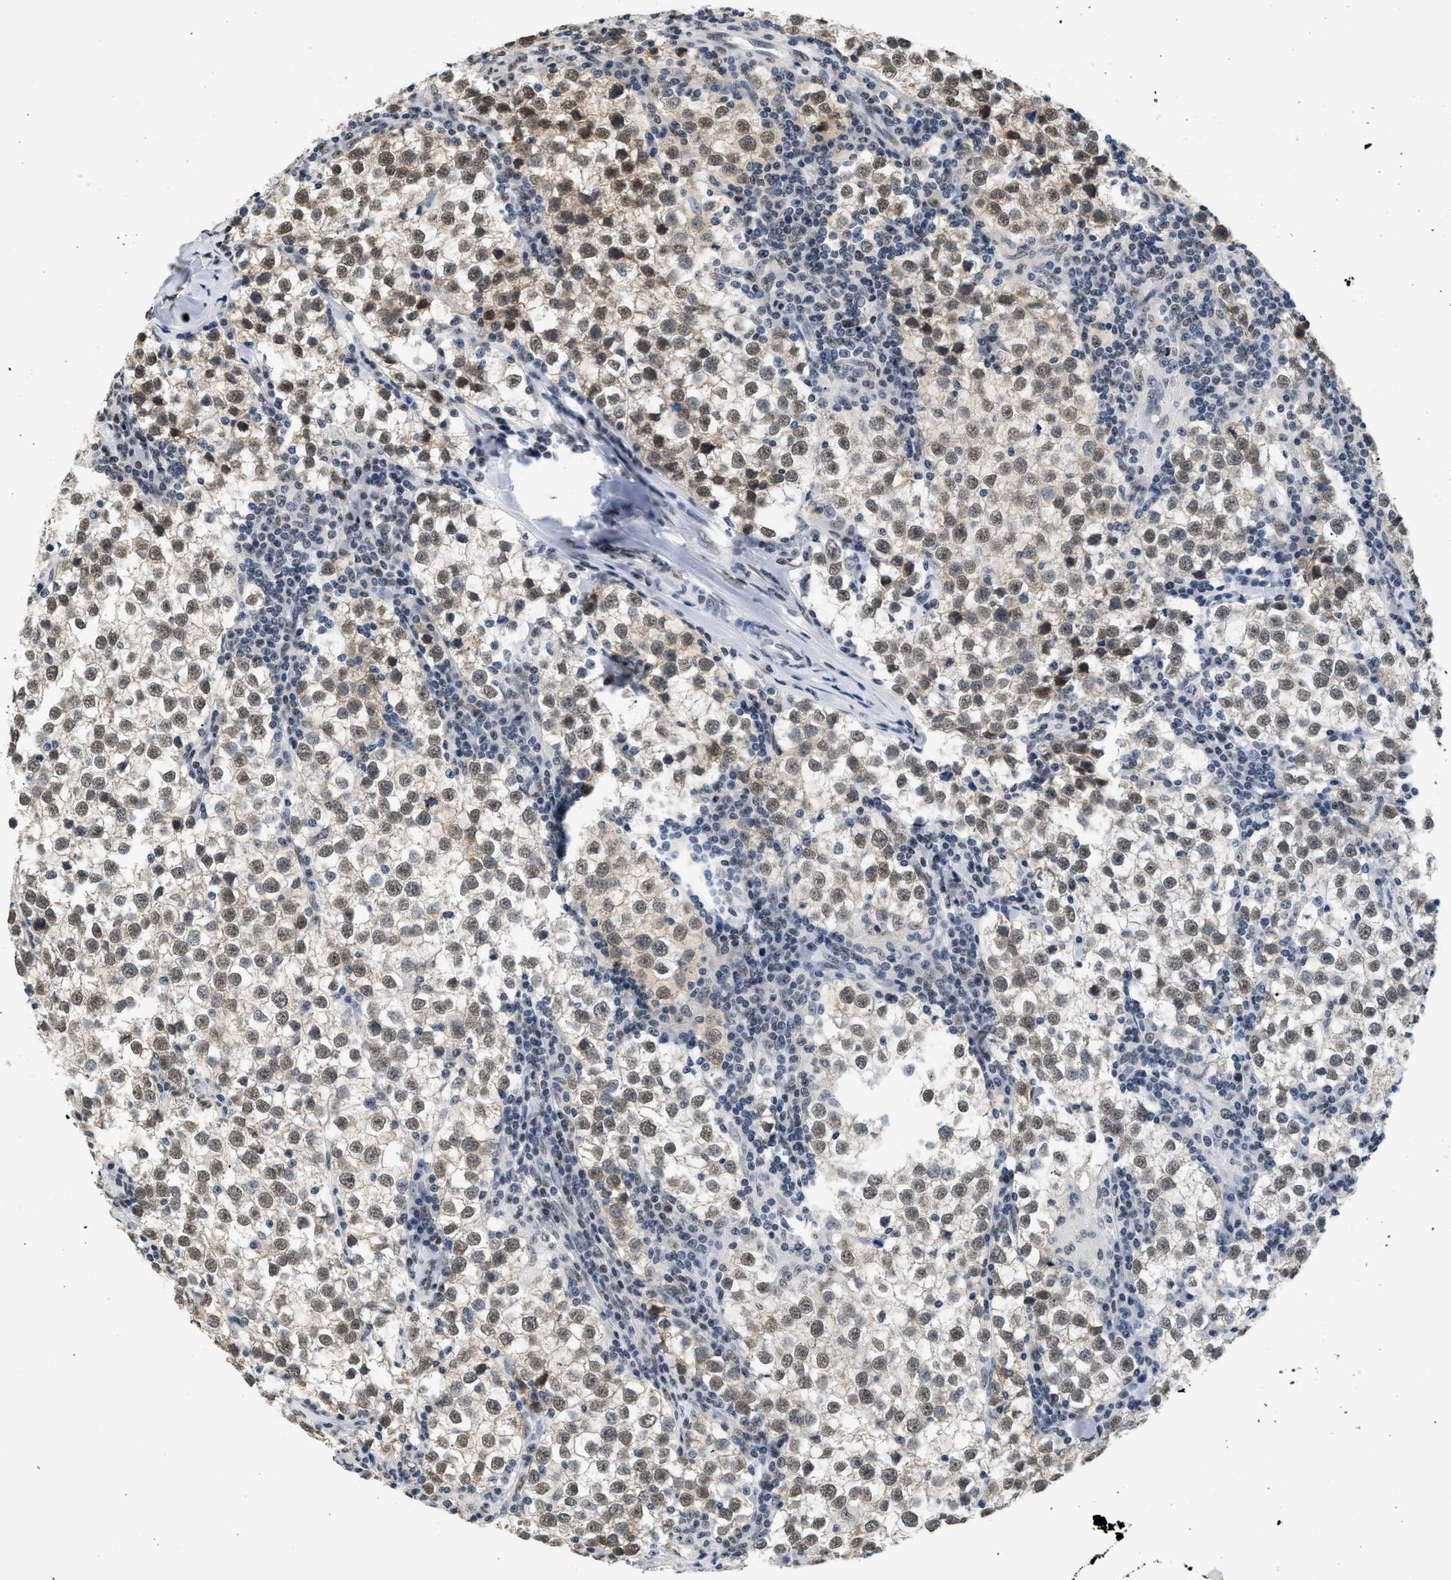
{"staining": {"intensity": "weak", "quantity": ">75%", "location": "nuclear"}, "tissue": "testis cancer", "cell_type": "Tumor cells", "image_type": "cancer", "snomed": [{"axis": "morphology", "description": "Seminoma, NOS"}, {"axis": "morphology", "description": "Carcinoma, Embryonal, NOS"}, {"axis": "topography", "description": "Testis"}], "caption": "Brown immunohistochemical staining in testis seminoma exhibits weak nuclear expression in approximately >75% of tumor cells.", "gene": "RAF1", "patient": {"sex": "male", "age": 36}}